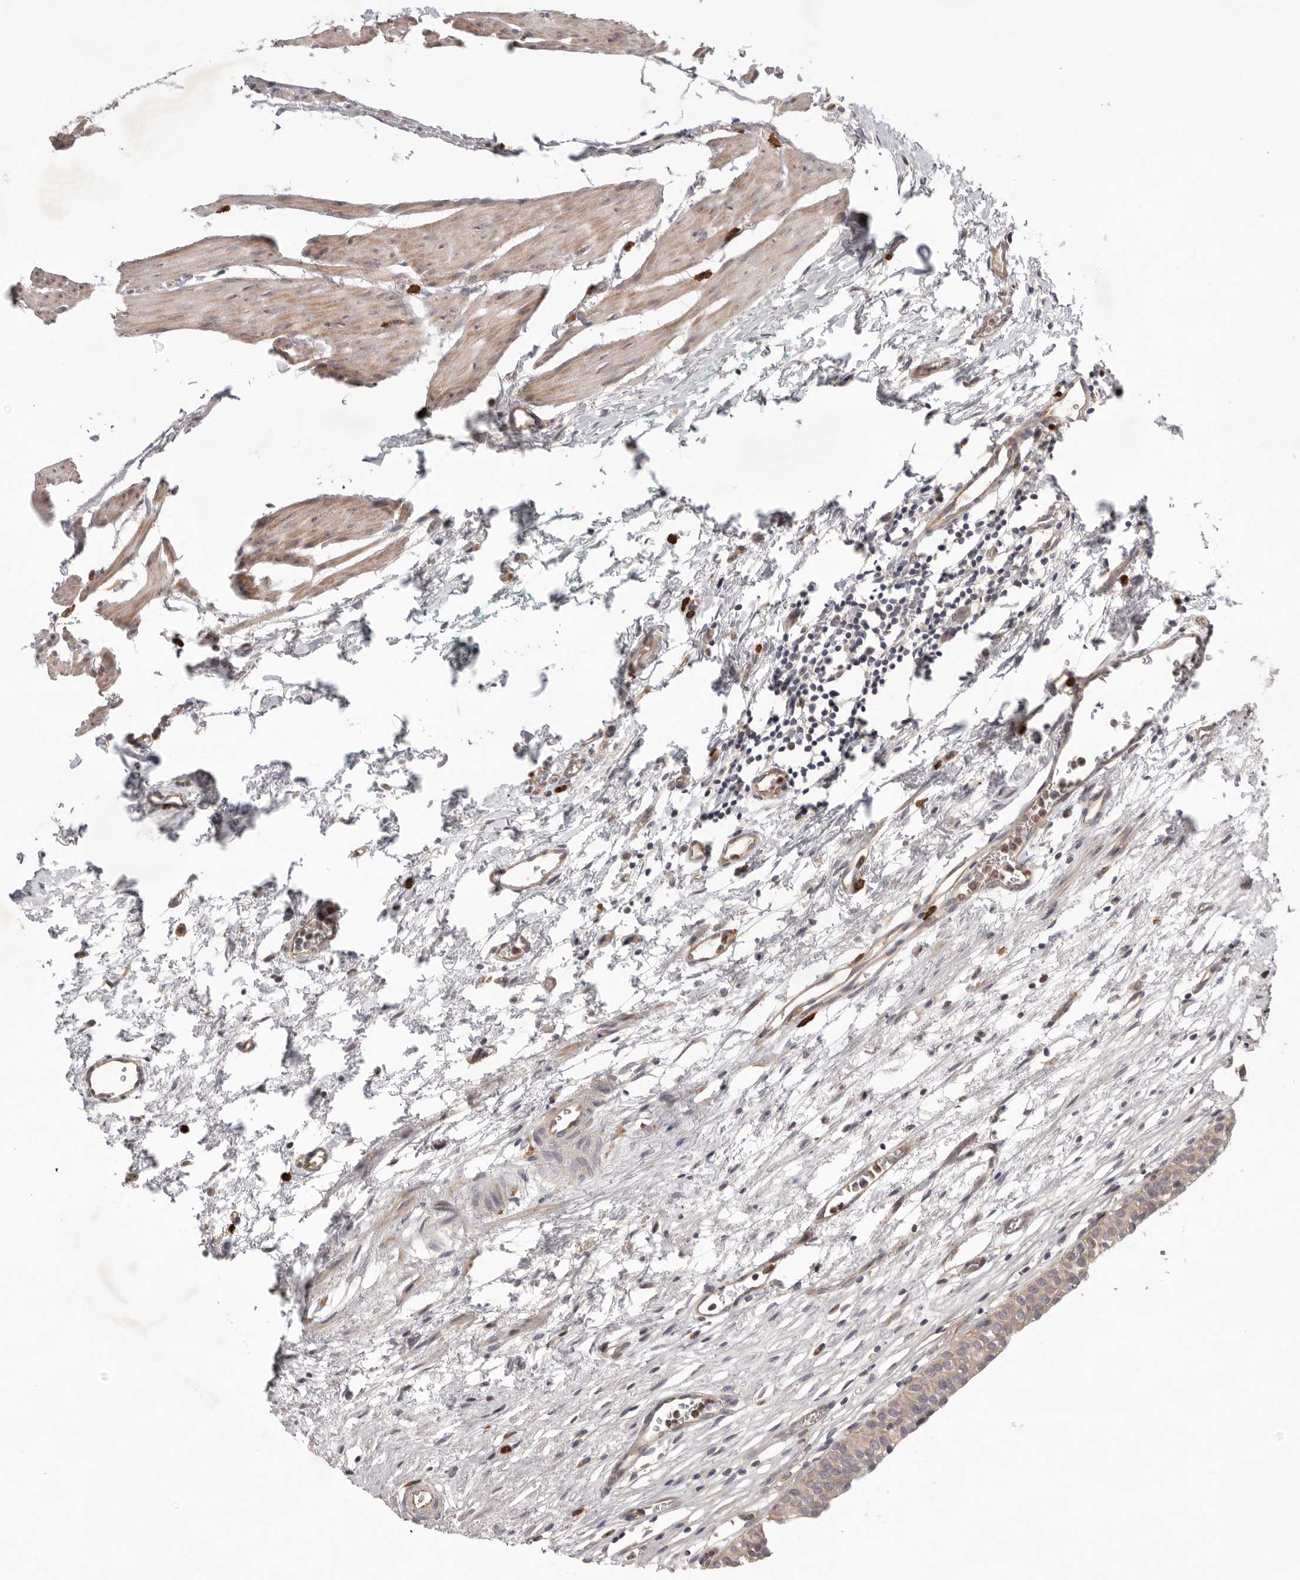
{"staining": {"intensity": "weak", "quantity": "<25%", "location": "cytoplasmic/membranous"}, "tissue": "urinary bladder", "cell_type": "Urothelial cells", "image_type": "normal", "snomed": [{"axis": "morphology", "description": "Normal tissue, NOS"}, {"axis": "morphology", "description": "Urothelial carcinoma, High grade"}, {"axis": "topography", "description": "Urinary bladder"}], "caption": "Urinary bladder stained for a protein using immunohistochemistry (IHC) exhibits no staining urothelial cells.", "gene": "NRCAM", "patient": {"sex": "female", "age": 60}}